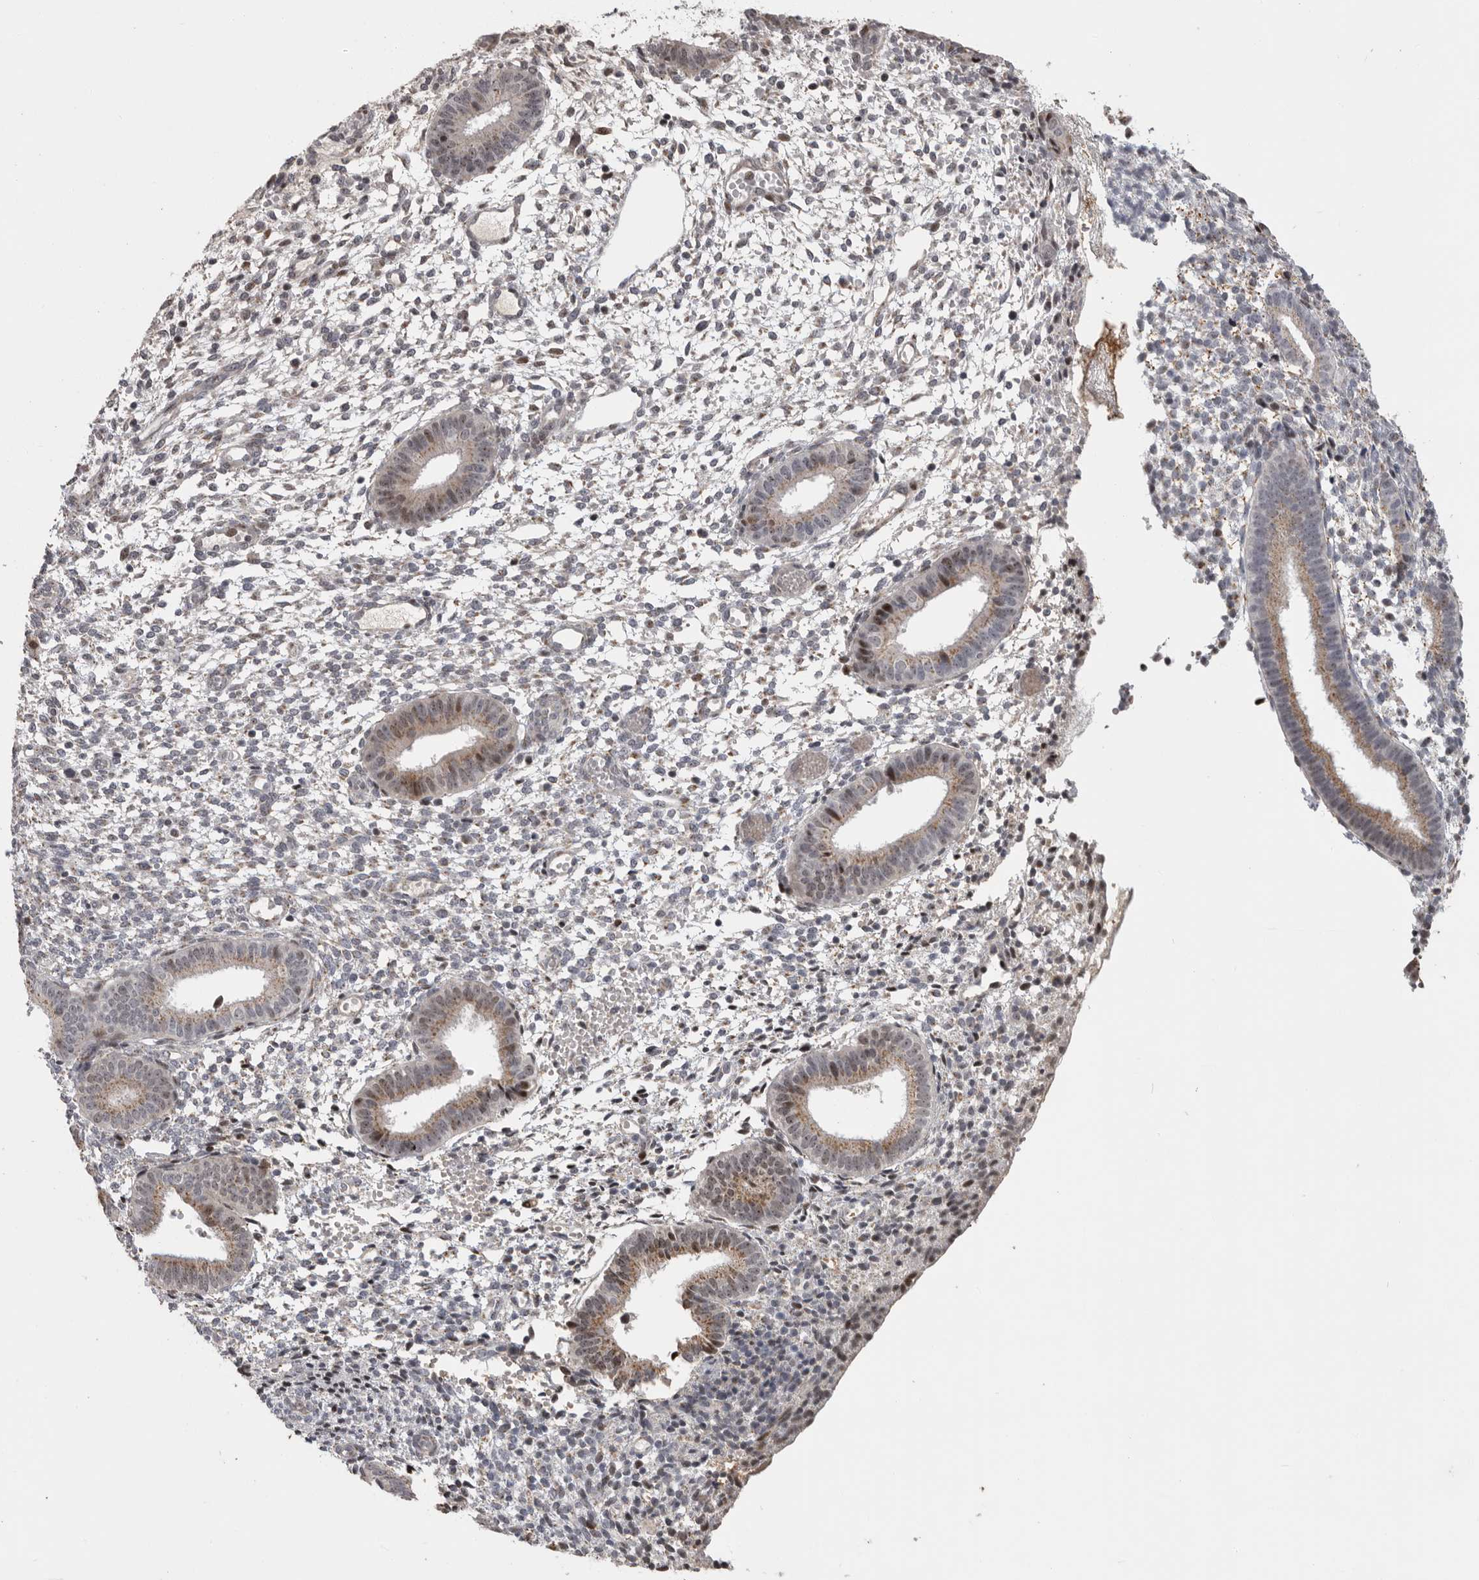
{"staining": {"intensity": "weak", "quantity": "<25%", "location": "nuclear"}, "tissue": "endometrium", "cell_type": "Cells in endometrial stroma", "image_type": "normal", "snomed": [{"axis": "morphology", "description": "Normal tissue, NOS"}, {"axis": "topography", "description": "Endometrium"}], "caption": "IHC micrograph of unremarkable endometrium: human endometrium stained with DAB (3,3'-diaminobenzidine) displays no significant protein expression in cells in endometrial stroma. The staining was performed using DAB to visualize the protein expression in brown, while the nuclei were stained in blue with hematoxylin (Magnification: 20x).", "gene": "PCMTD1", "patient": {"sex": "female", "age": 46}}